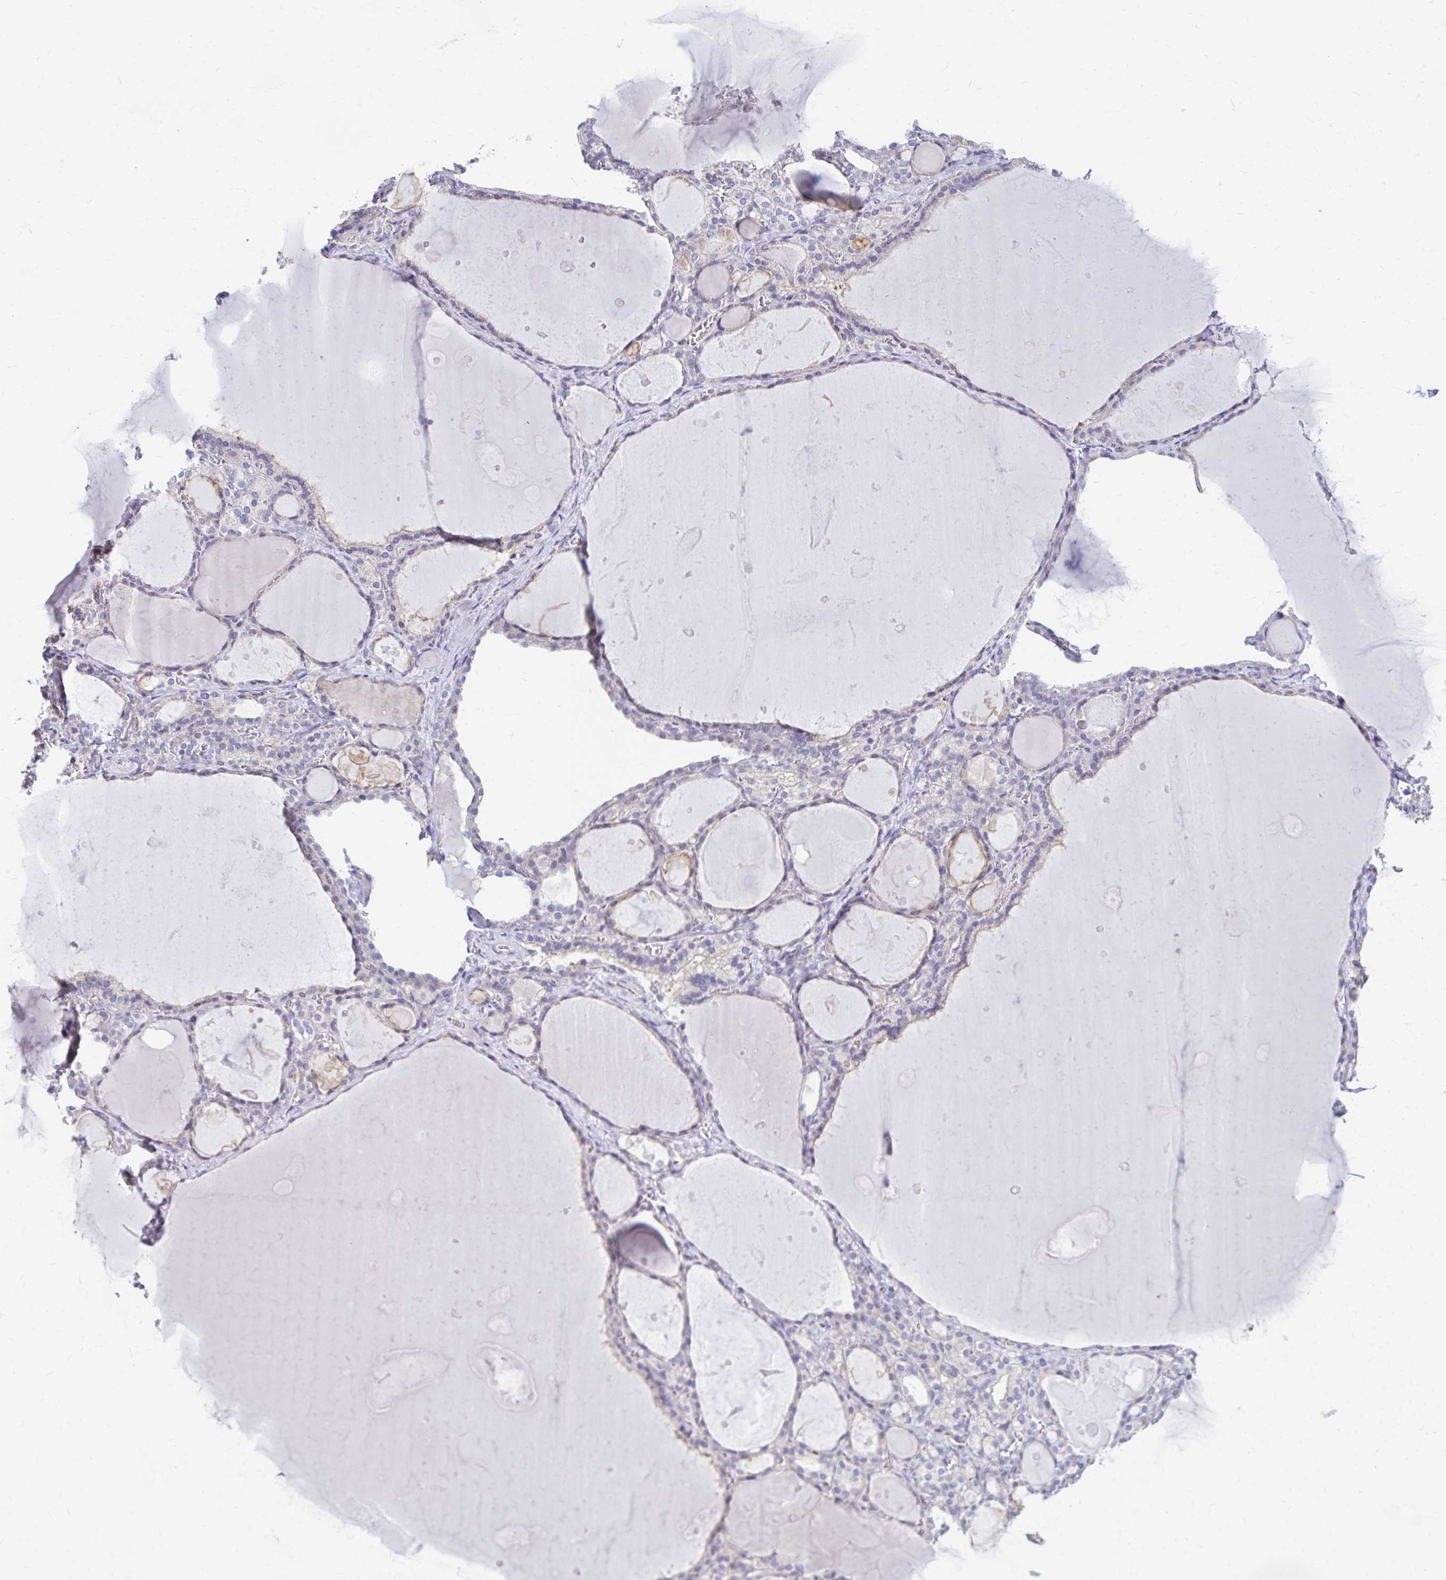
{"staining": {"intensity": "weak", "quantity": "<25%", "location": "cytoplasmic/membranous"}, "tissue": "thyroid gland", "cell_type": "Glandular cells", "image_type": "normal", "snomed": [{"axis": "morphology", "description": "Normal tissue, NOS"}, {"axis": "topography", "description": "Thyroid gland"}], "caption": "Normal thyroid gland was stained to show a protein in brown. There is no significant expression in glandular cells. (DAB (3,3'-diaminobenzidine) immunohistochemistry visualized using brightfield microscopy, high magnification).", "gene": "RADIL", "patient": {"sex": "male", "age": 56}}